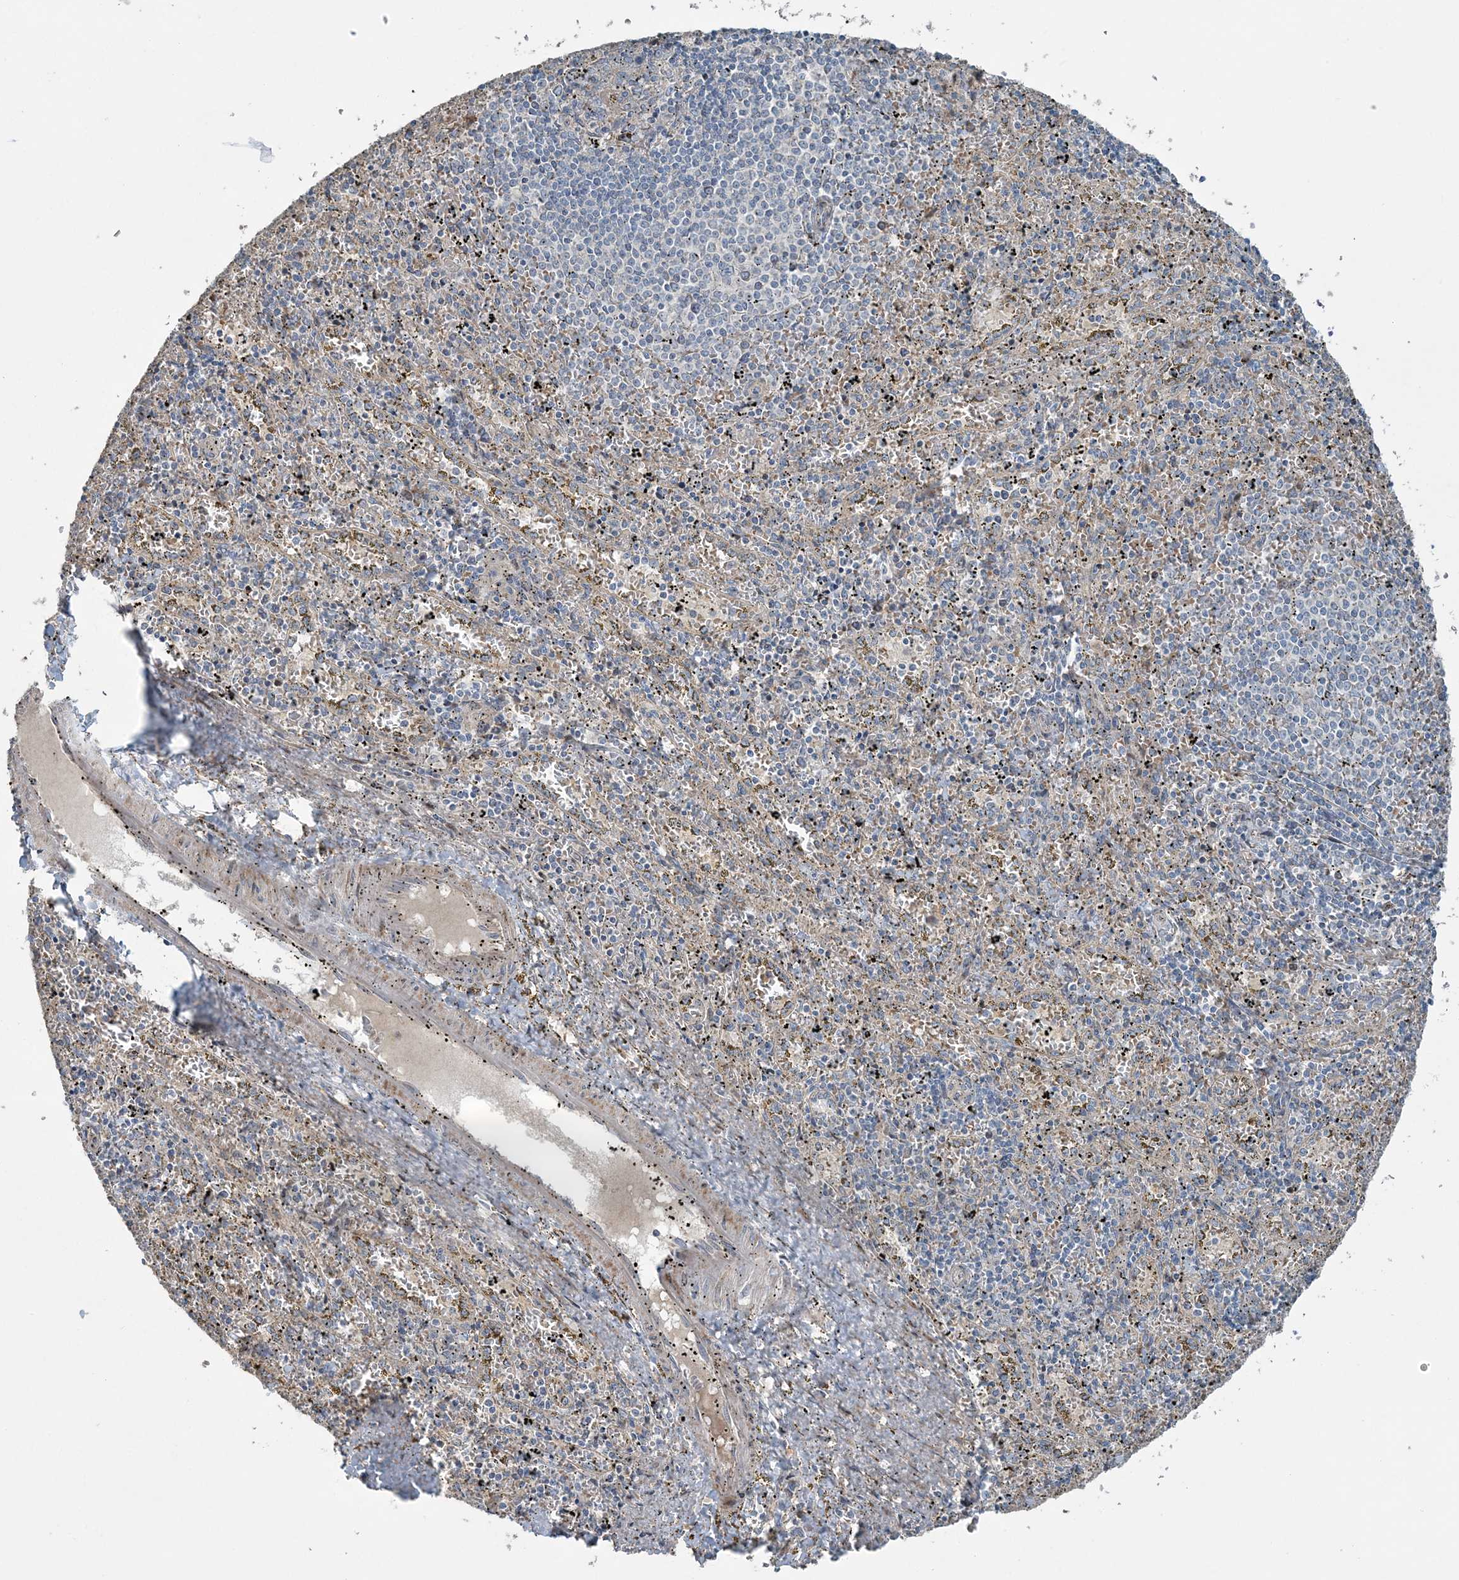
{"staining": {"intensity": "negative", "quantity": "none", "location": "none"}, "tissue": "spleen", "cell_type": "Cells in red pulp", "image_type": "normal", "snomed": [{"axis": "morphology", "description": "Normal tissue, NOS"}, {"axis": "topography", "description": "Spleen"}], "caption": "An IHC image of benign spleen is shown. There is no staining in cells in red pulp of spleen. The staining is performed using DAB brown chromogen with nuclei counter-stained in using hematoxylin.", "gene": "SLC4A10", "patient": {"sex": "male", "age": 11}}